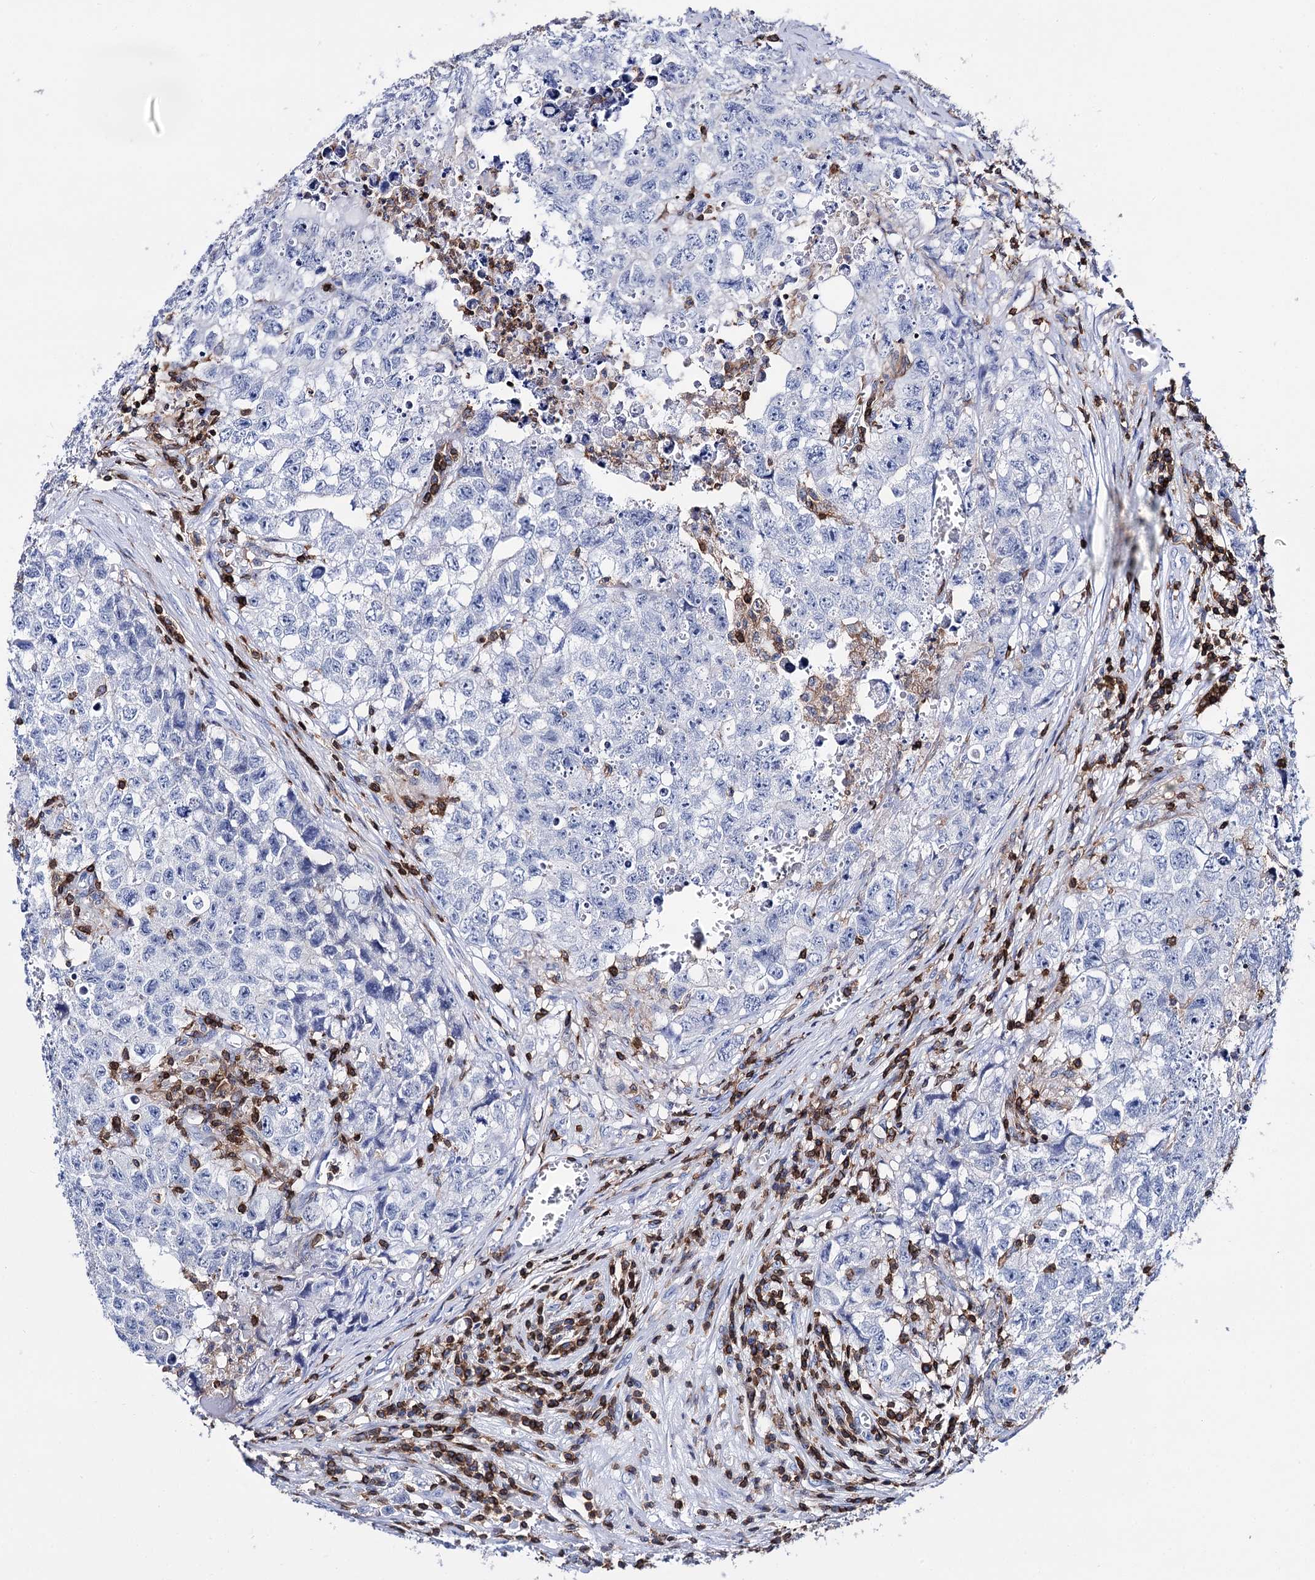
{"staining": {"intensity": "negative", "quantity": "none", "location": "none"}, "tissue": "testis cancer", "cell_type": "Tumor cells", "image_type": "cancer", "snomed": [{"axis": "morphology", "description": "Seminoma, NOS"}, {"axis": "morphology", "description": "Carcinoma, Embryonal, NOS"}, {"axis": "topography", "description": "Testis"}], "caption": "The micrograph displays no significant positivity in tumor cells of testis cancer (embryonal carcinoma).", "gene": "DEF6", "patient": {"sex": "male", "age": 43}}